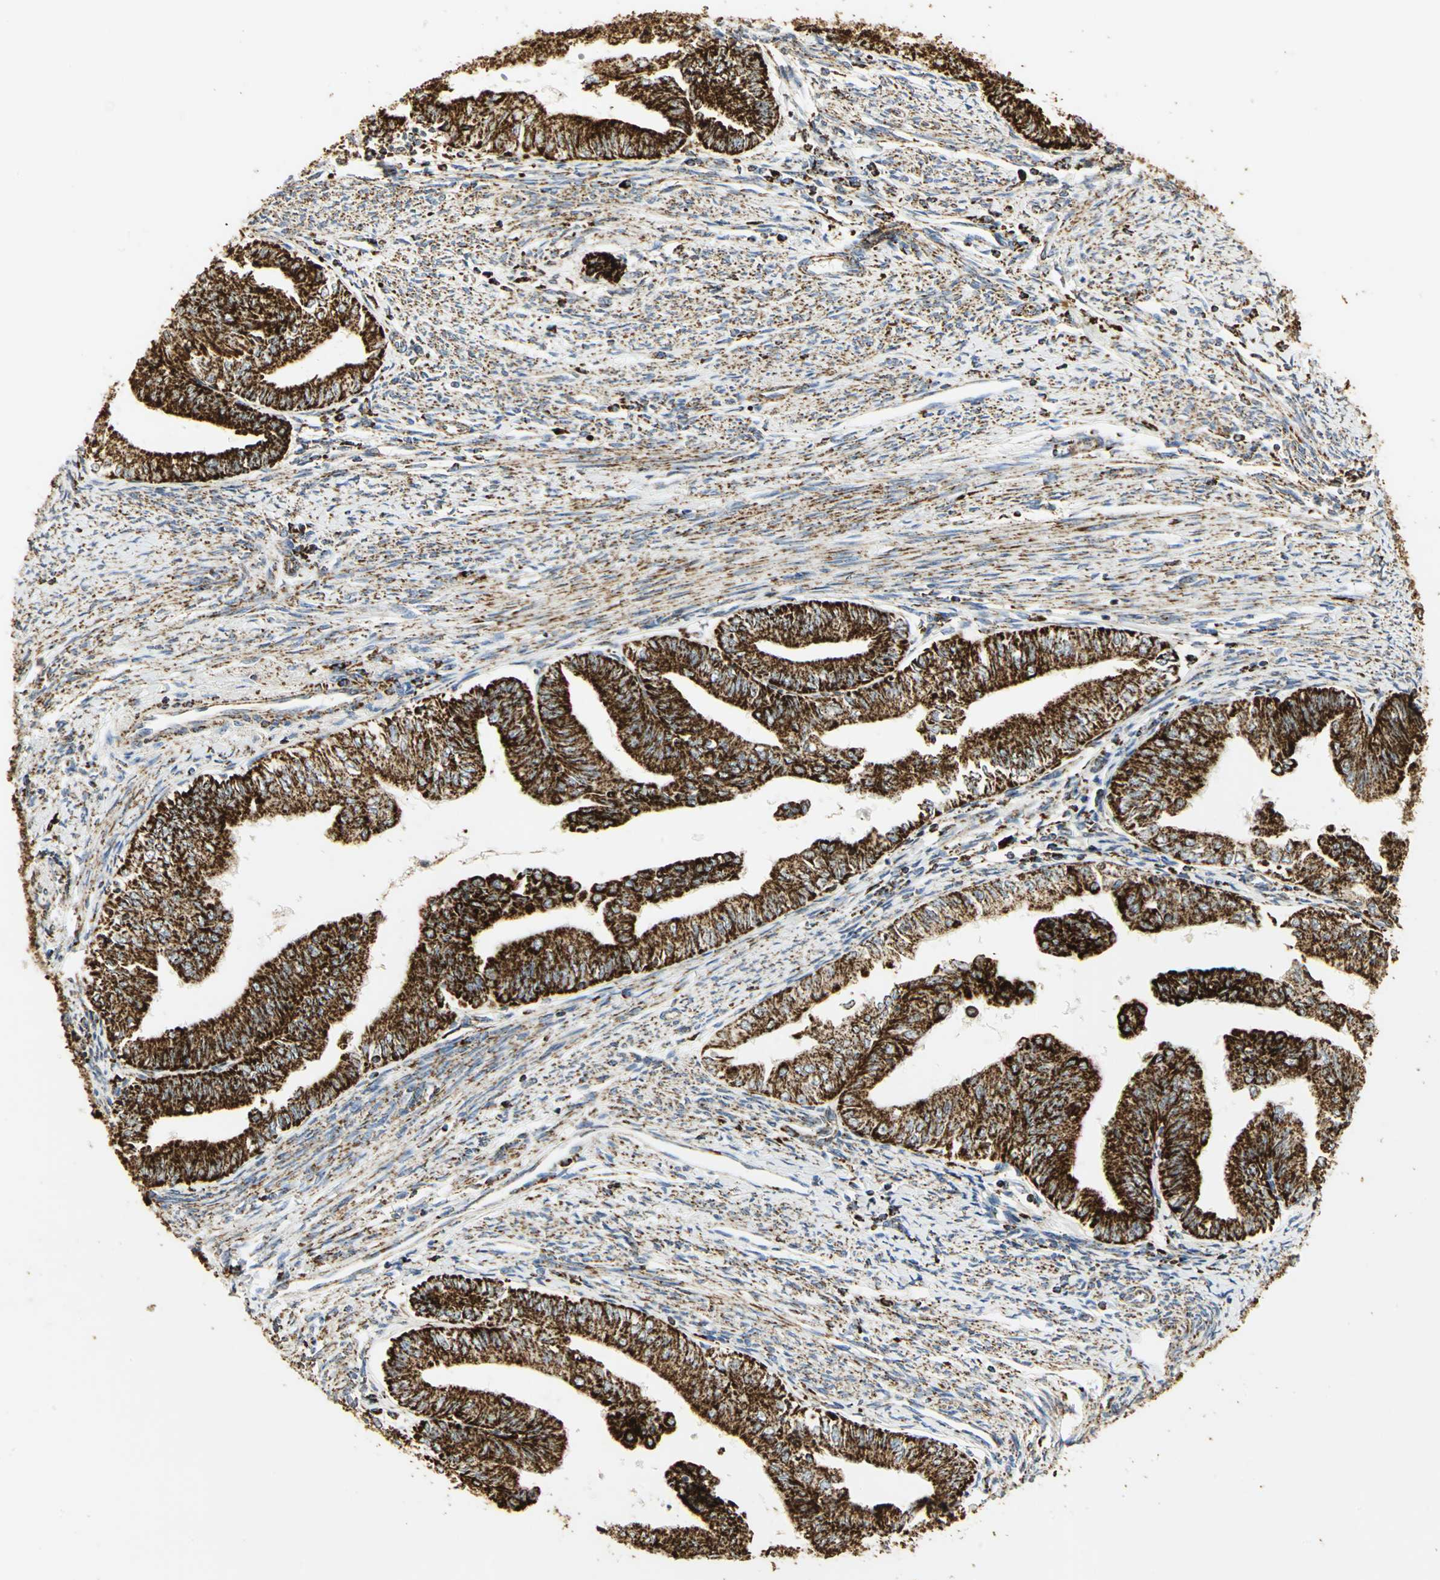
{"staining": {"intensity": "strong", "quantity": ">75%", "location": "cytoplasmic/membranous"}, "tissue": "endometrial cancer", "cell_type": "Tumor cells", "image_type": "cancer", "snomed": [{"axis": "morphology", "description": "Adenocarcinoma, NOS"}, {"axis": "topography", "description": "Endometrium"}], "caption": "An immunohistochemistry micrograph of tumor tissue is shown. Protein staining in brown labels strong cytoplasmic/membranous positivity in endometrial cancer within tumor cells.", "gene": "VDAC1", "patient": {"sex": "female", "age": 66}}